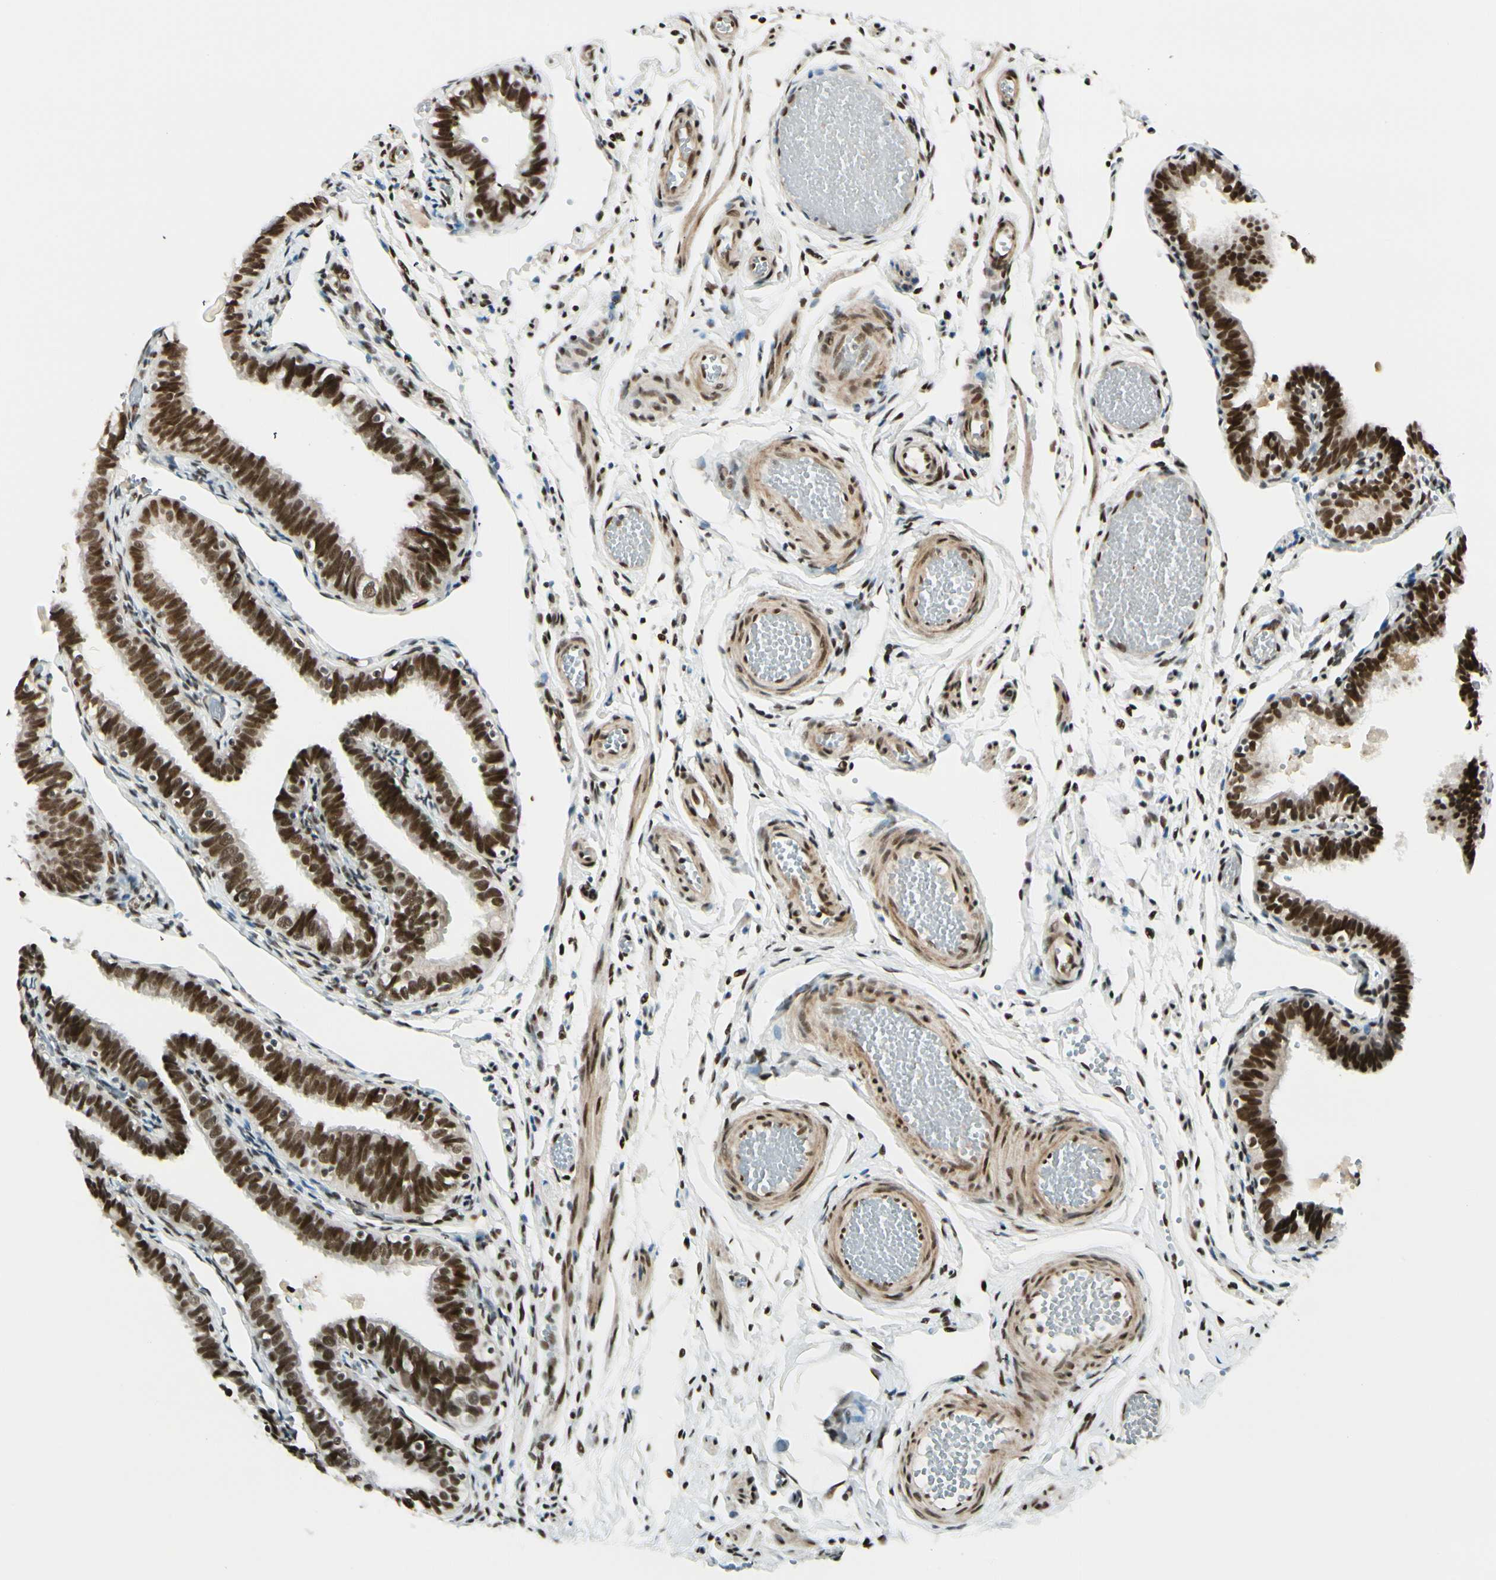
{"staining": {"intensity": "strong", "quantity": ">75%", "location": "nuclear"}, "tissue": "fallopian tube", "cell_type": "Glandular cells", "image_type": "normal", "snomed": [{"axis": "morphology", "description": "Normal tissue, NOS"}, {"axis": "topography", "description": "Fallopian tube"}], "caption": "Immunohistochemistry of benign fallopian tube demonstrates high levels of strong nuclear expression in approximately >75% of glandular cells.", "gene": "CHAMP1", "patient": {"sex": "female", "age": 46}}